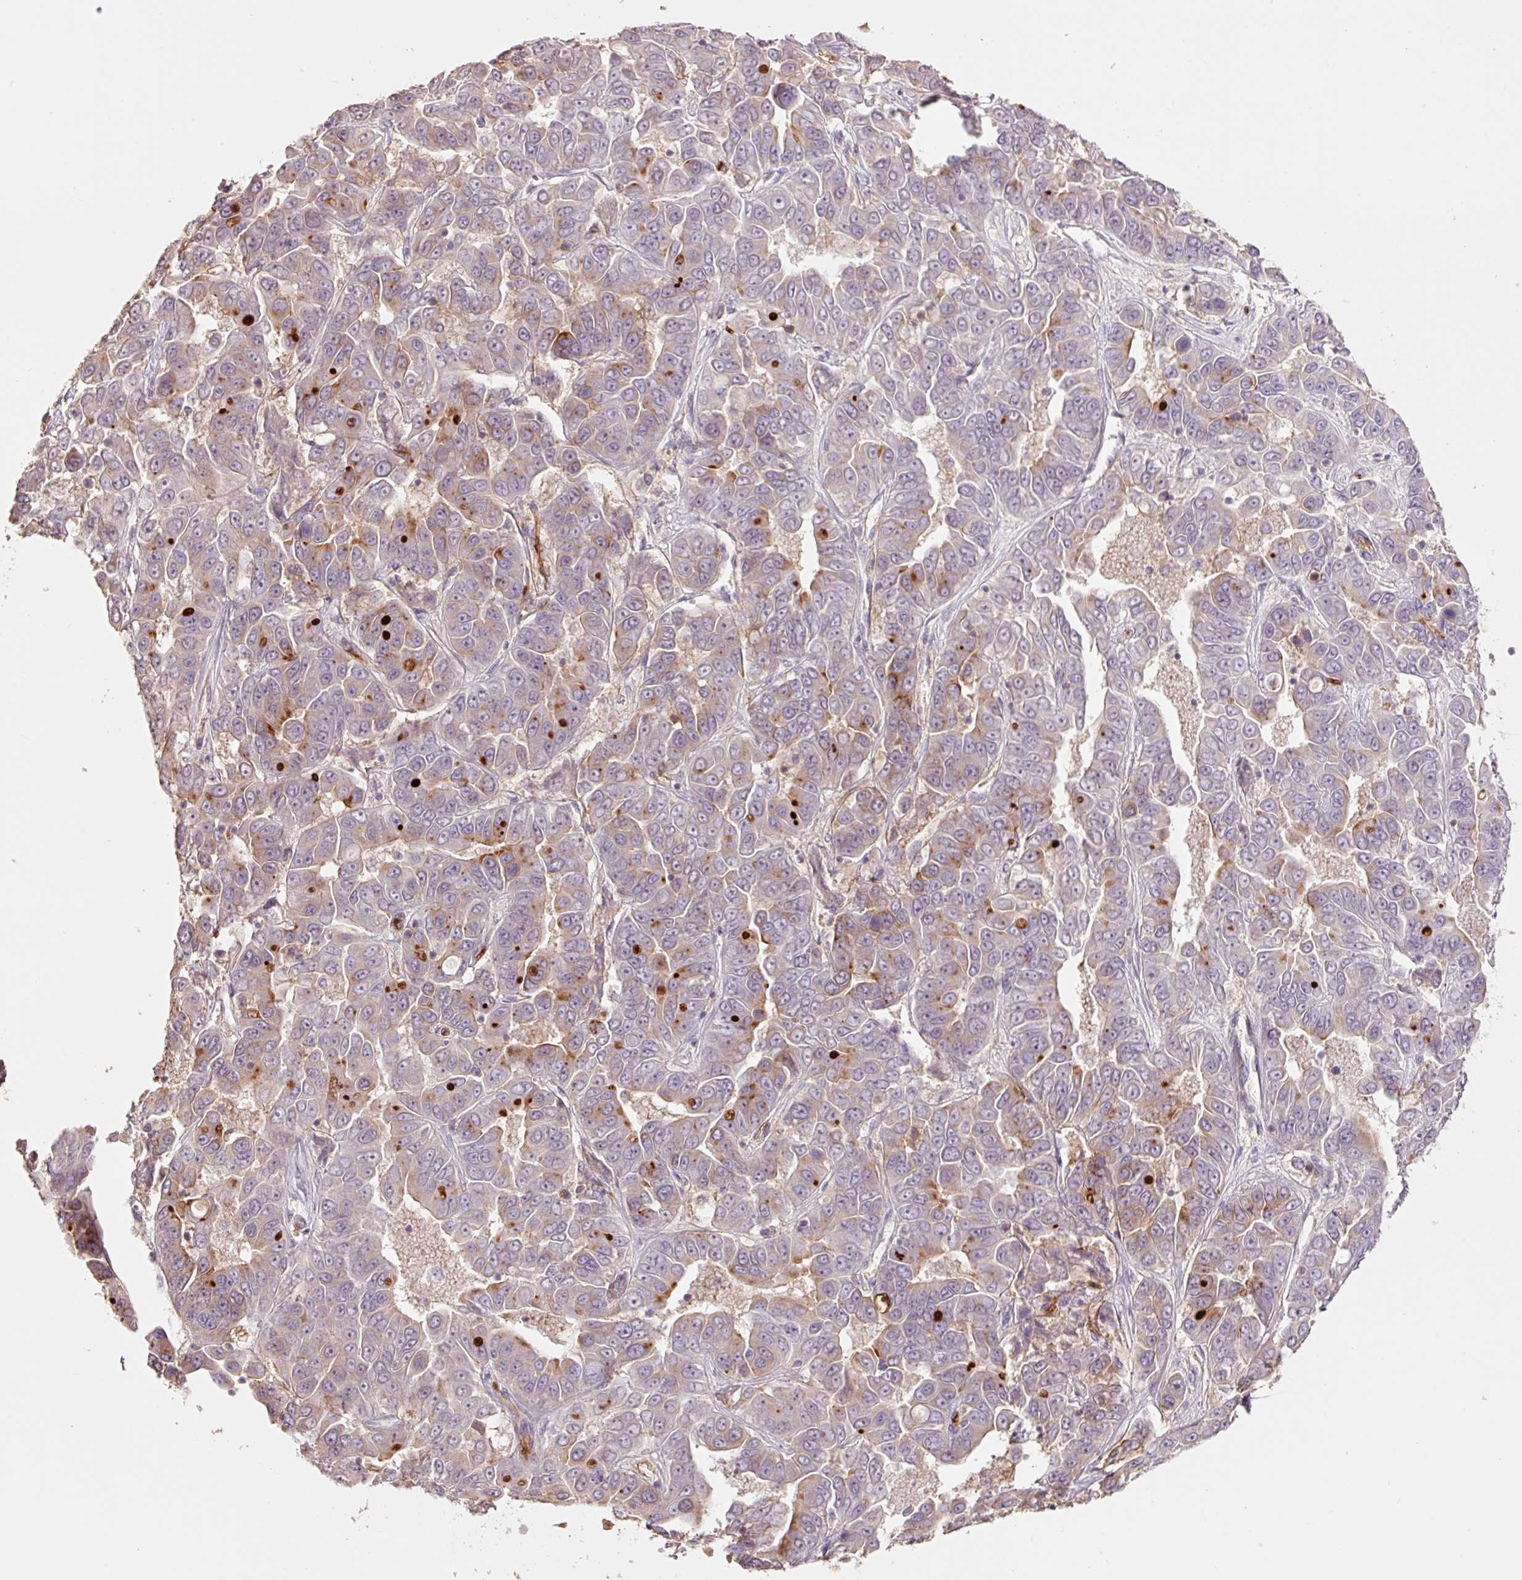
{"staining": {"intensity": "moderate", "quantity": "<25%", "location": "cytoplasmic/membranous"}, "tissue": "liver cancer", "cell_type": "Tumor cells", "image_type": "cancer", "snomed": [{"axis": "morphology", "description": "Cholangiocarcinoma"}, {"axis": "topography", "description": "Liver"}], "caption": "Immunohistochemical staining of human cholangiocarcinoma (liver) exhibits low levels of moderate cytoplasmic/membranous protein expression in approximately <25% of tumor cells.", "gene": "SLC1A4", "patient": {"sex": "female", "age": 52}}